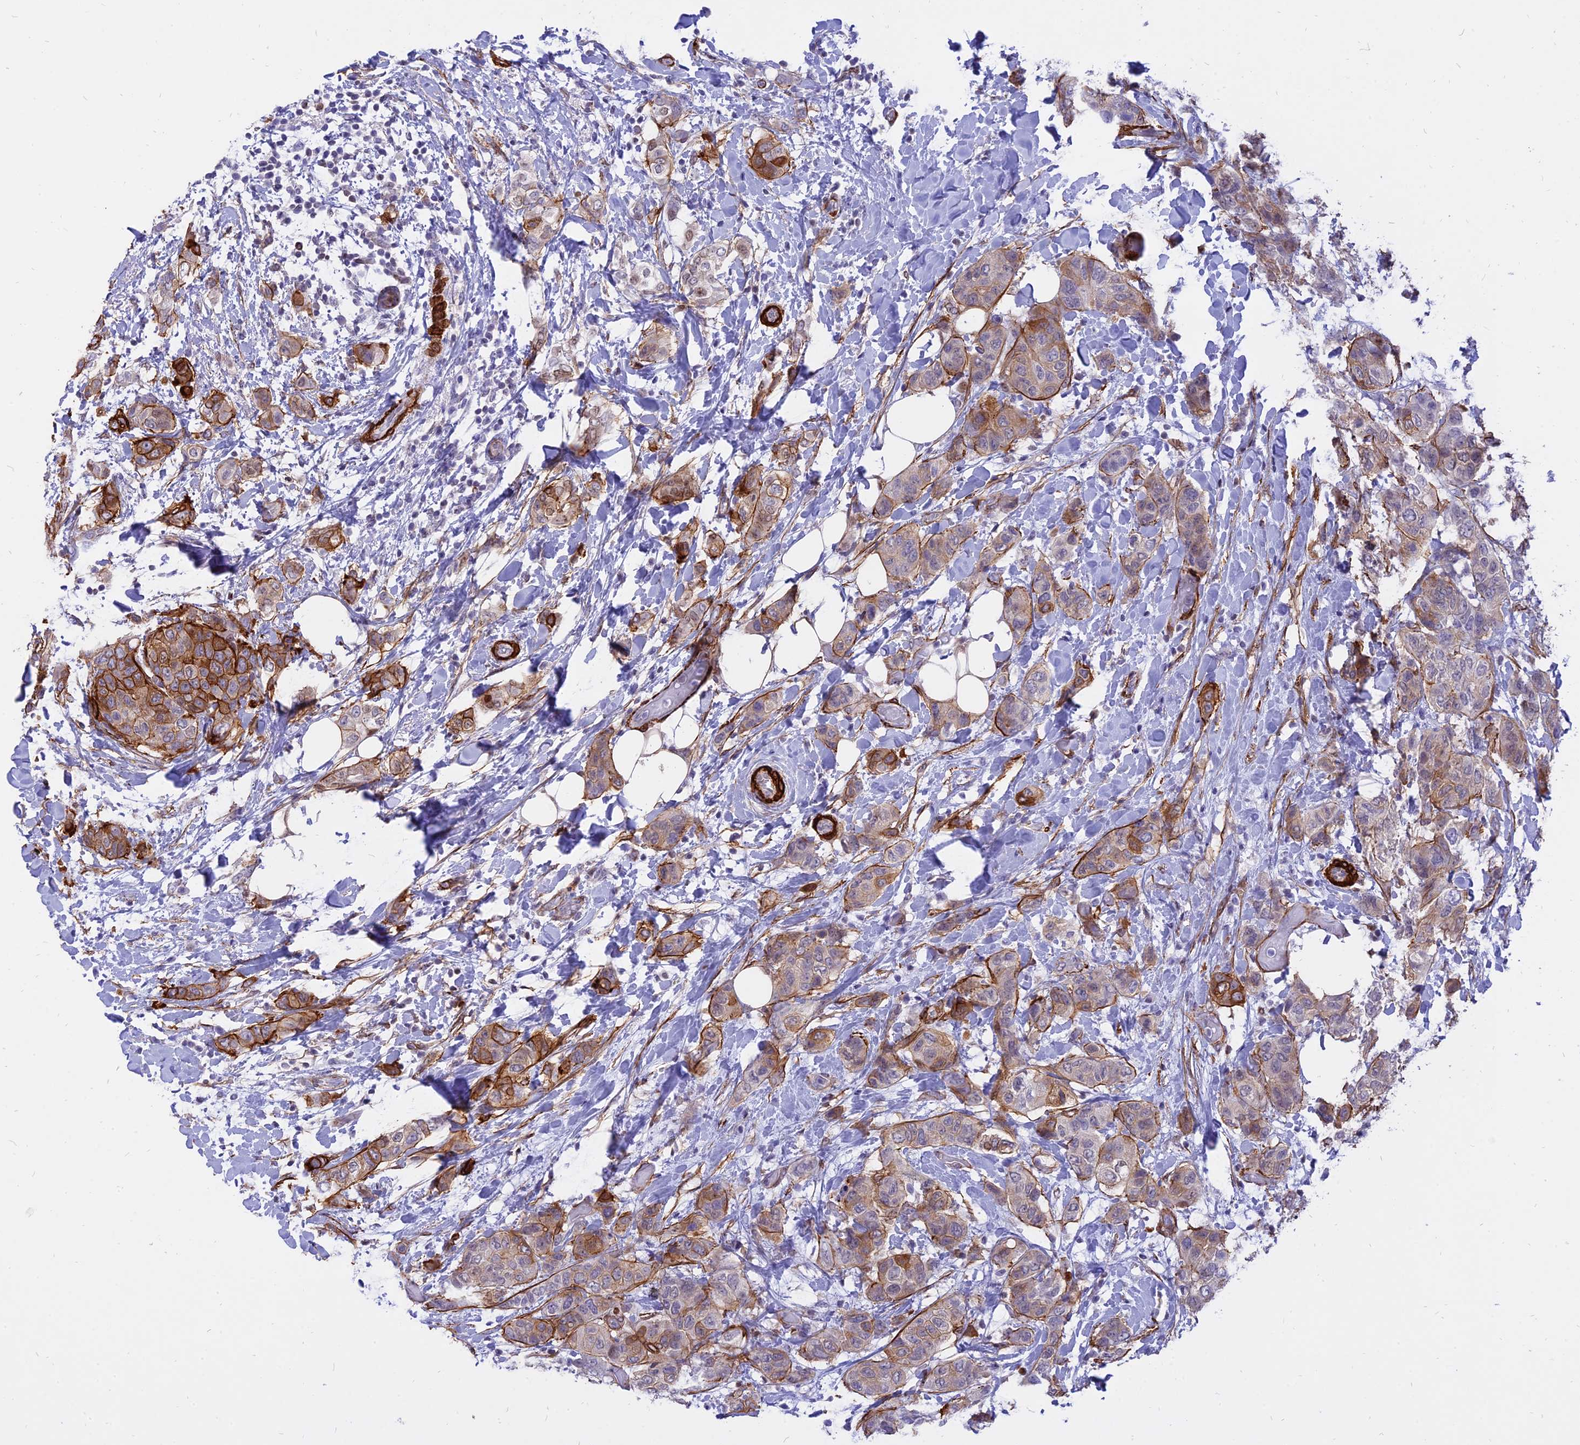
{"staining": {"intensity": "moderate", "quantity": "<25%", "location": "cytoplasmic/membranous"}, "tissue": "breast cancer", "cell_type": "Tumor cells", "image_type": "cancer", "snomed": [{"axis": "morphology", "description": "Lobular carcinoma"}, {"axis": "topography", "description": "Breast"}], "caption": "Immunohistochemical staining of breast cancer (lobular carcinoma) reveals low levels of moderate cytoplasmic/membranous protein expression in approximately <25% of tumor cells. The protein is shown in brown color, while the nuclei are stained blue.", "gene": "CENPV", "patient": {"sex": "female", "age": 51}}